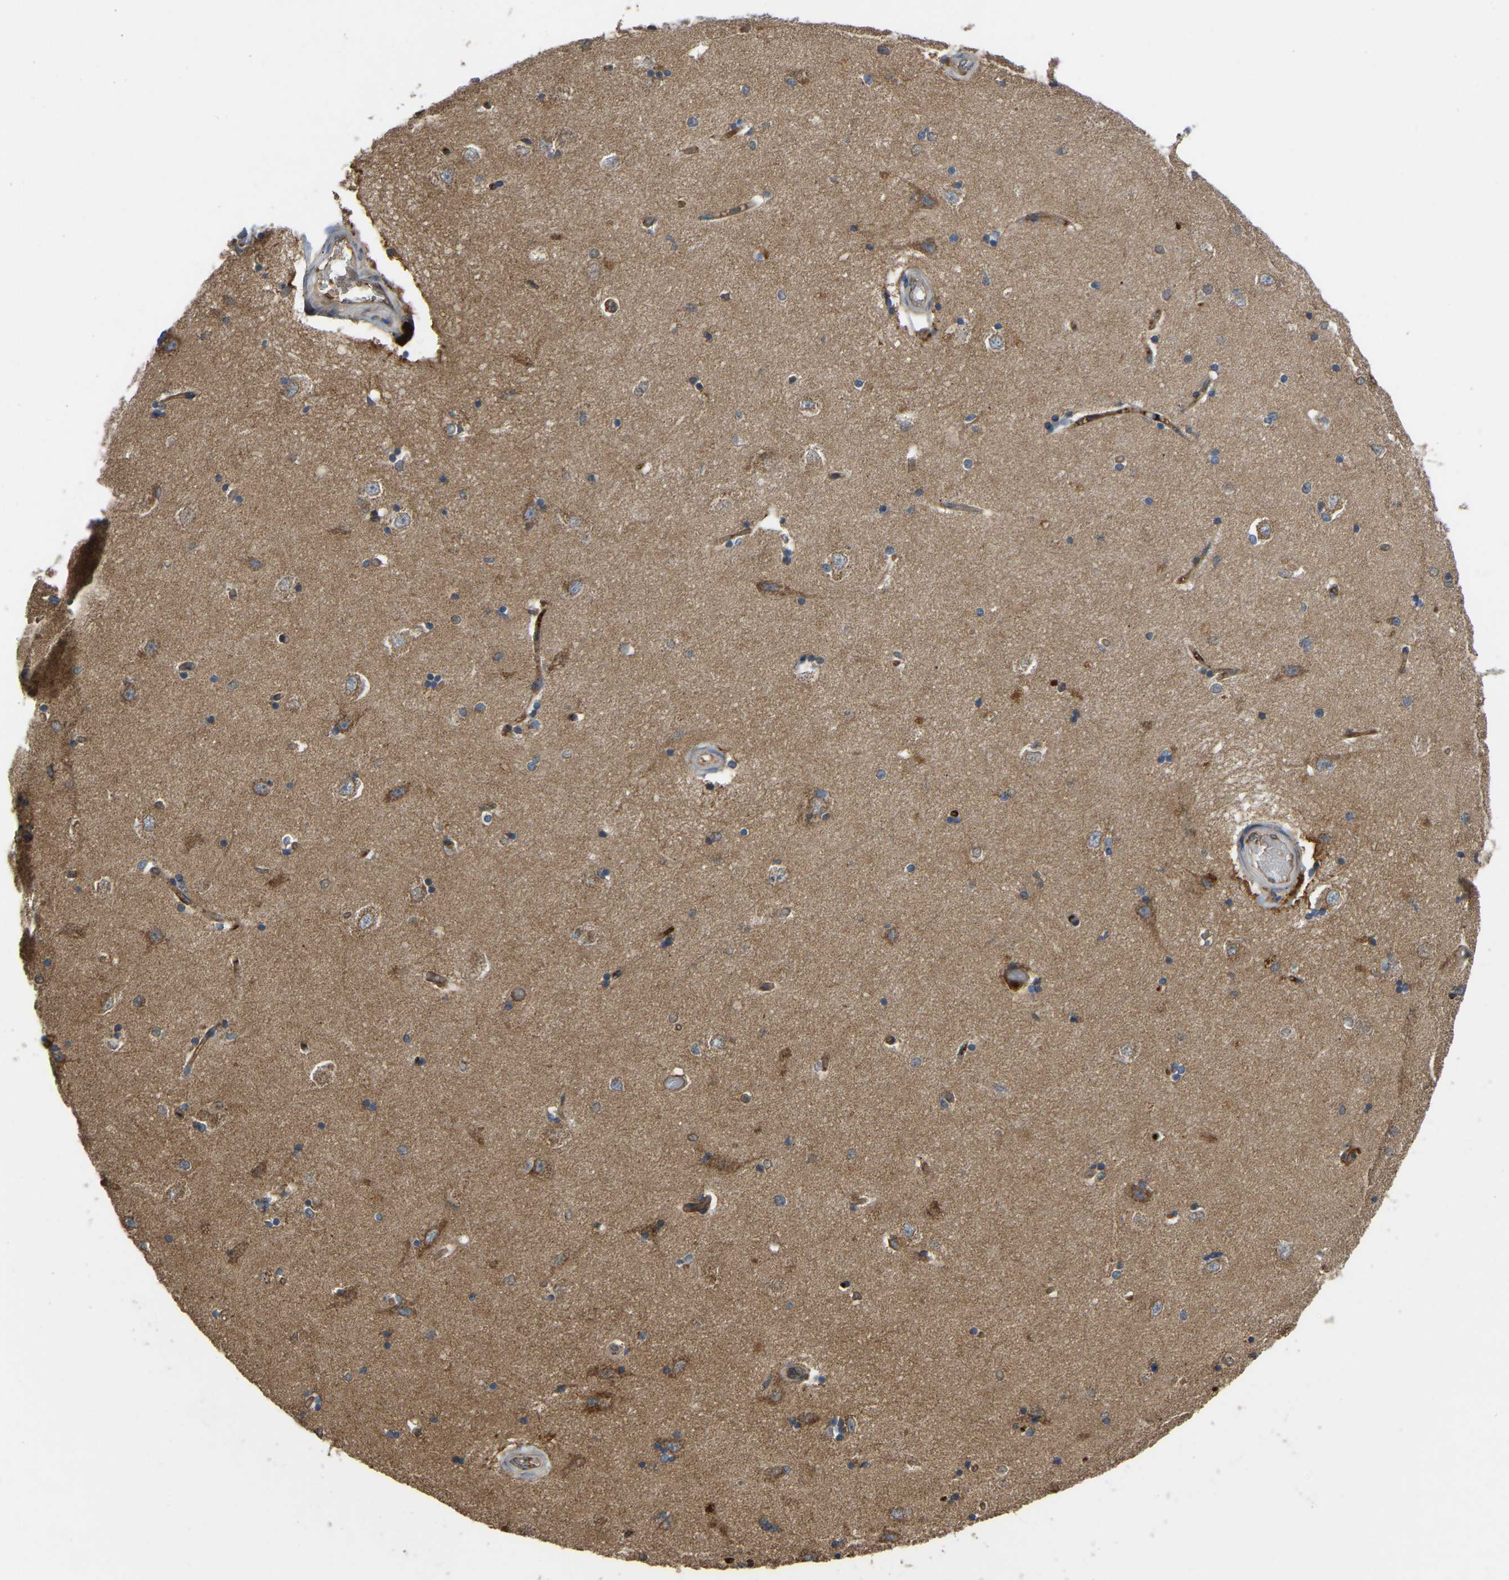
{"staining": {"intensity": "moderate", "quantity": "<25%", "location": "cytoplasmic/membranous"}, "tissue": "hippocampus", "cell_type": "Glial cells", "image_type": "normal", "snomed": [{"axis": "morphology", "description": "Normal tissue, NOS"}, {"axis": "topography", "description": "Hippocampus"}], "caption": "DAB immunohistochemical staining of unremarkable hippocampus shows moderate cytoplasmic/membranous protein staining in approximately <25% of glial cells.", "gene": "C21orf91", "patient": {"sex": "male", "age": 45}}